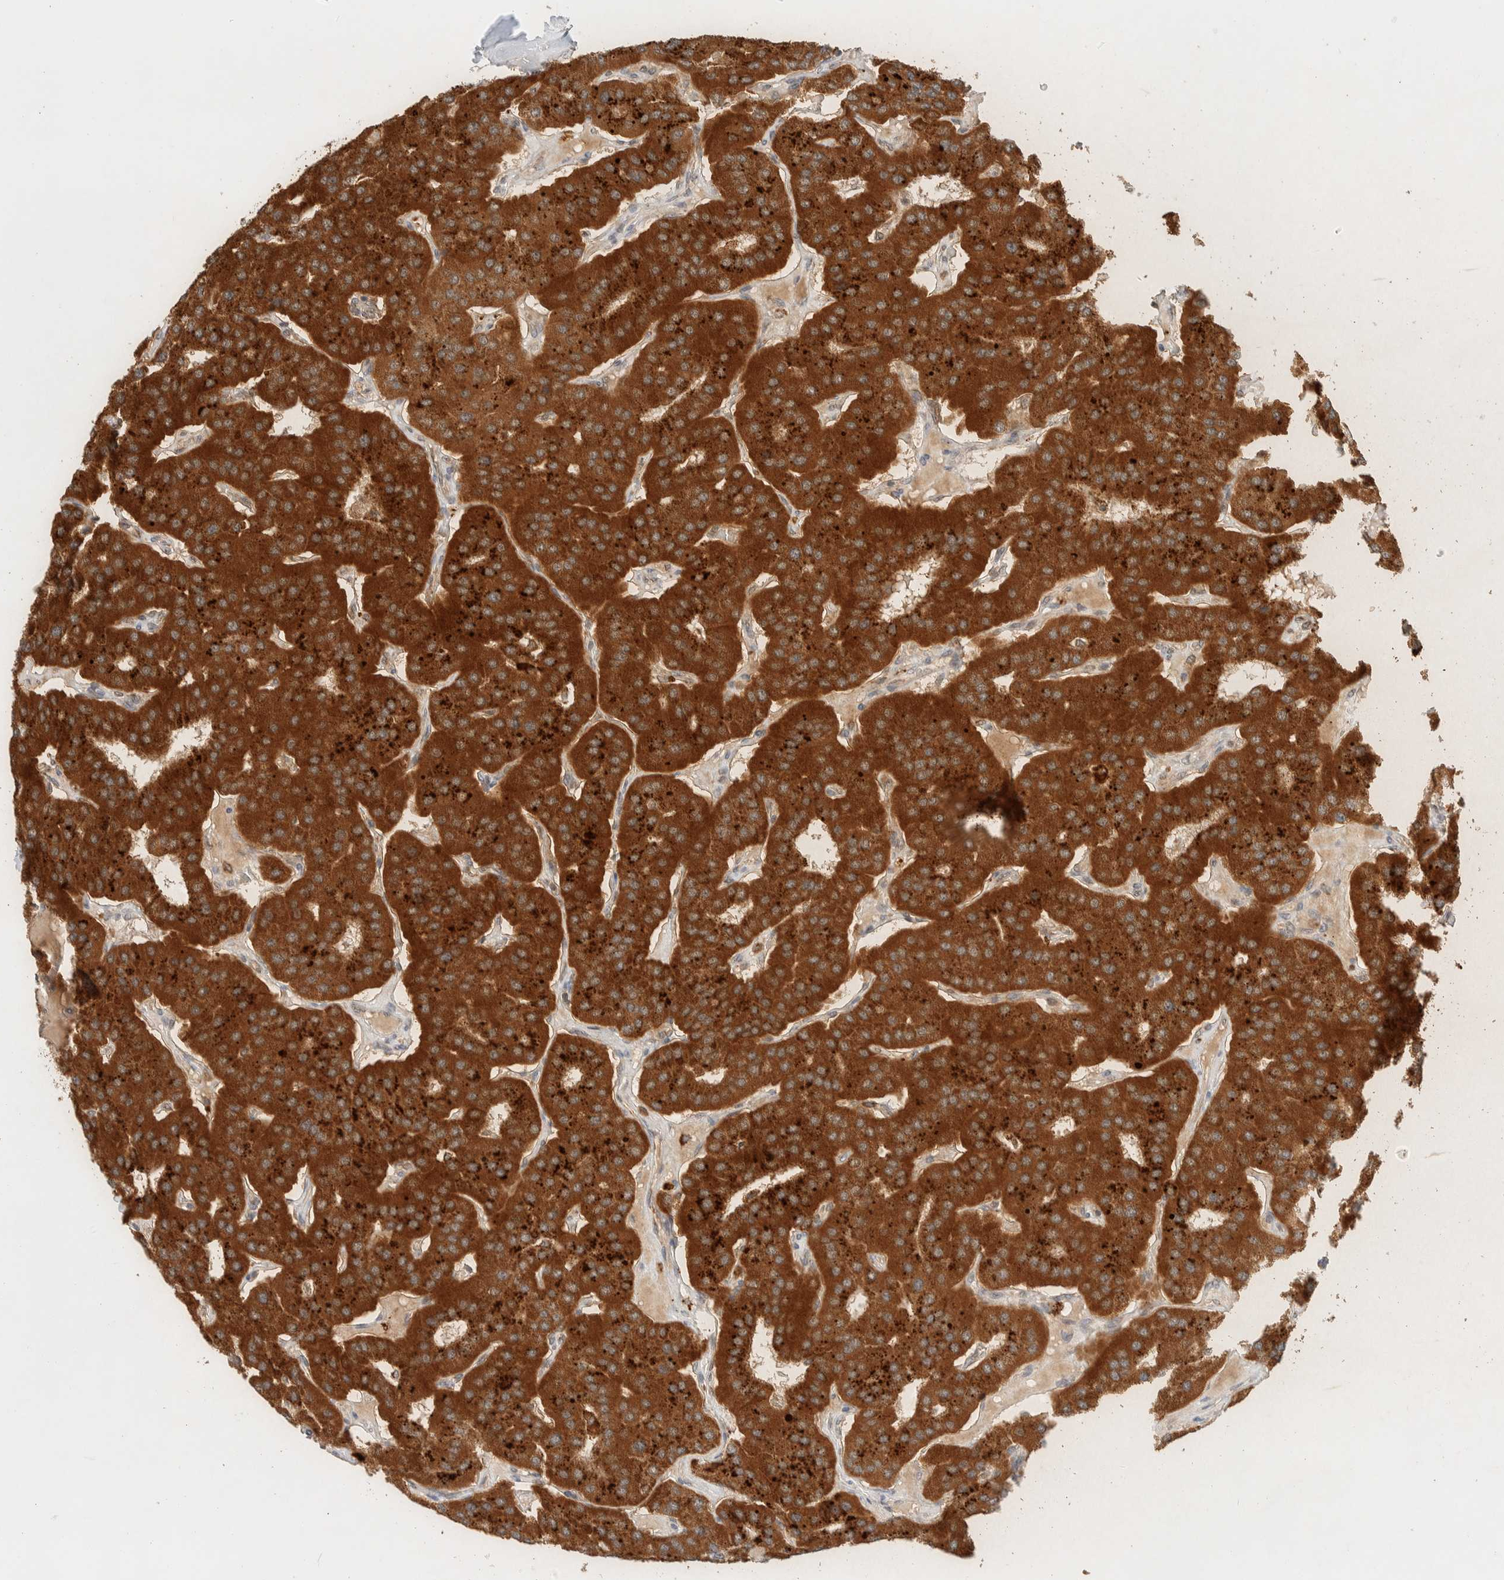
{"staining": {"intensity": "strong", "quantity": ">75%", "location": "cytoplasmic/membranous"}, "tissue": "parathyroid gland", "cell_type": "Glandular cells", "image_type": "normal", "snomed": [{"axis": "morphology", "description": "Normal tissue, NOS"}, {"axis": "morphology", "description": "Adenoma, NOS"}, {"axis": "topography", "description": "Parathyroid gland"}], "caption": "Immunohistochemical staining of benign human parathyroid gland shows strong cytoplasmic/membranous protein expression in about >75% of glandular cells.", "gene": "MRPL41", "patient": {"sex": "female", "age": 86}}